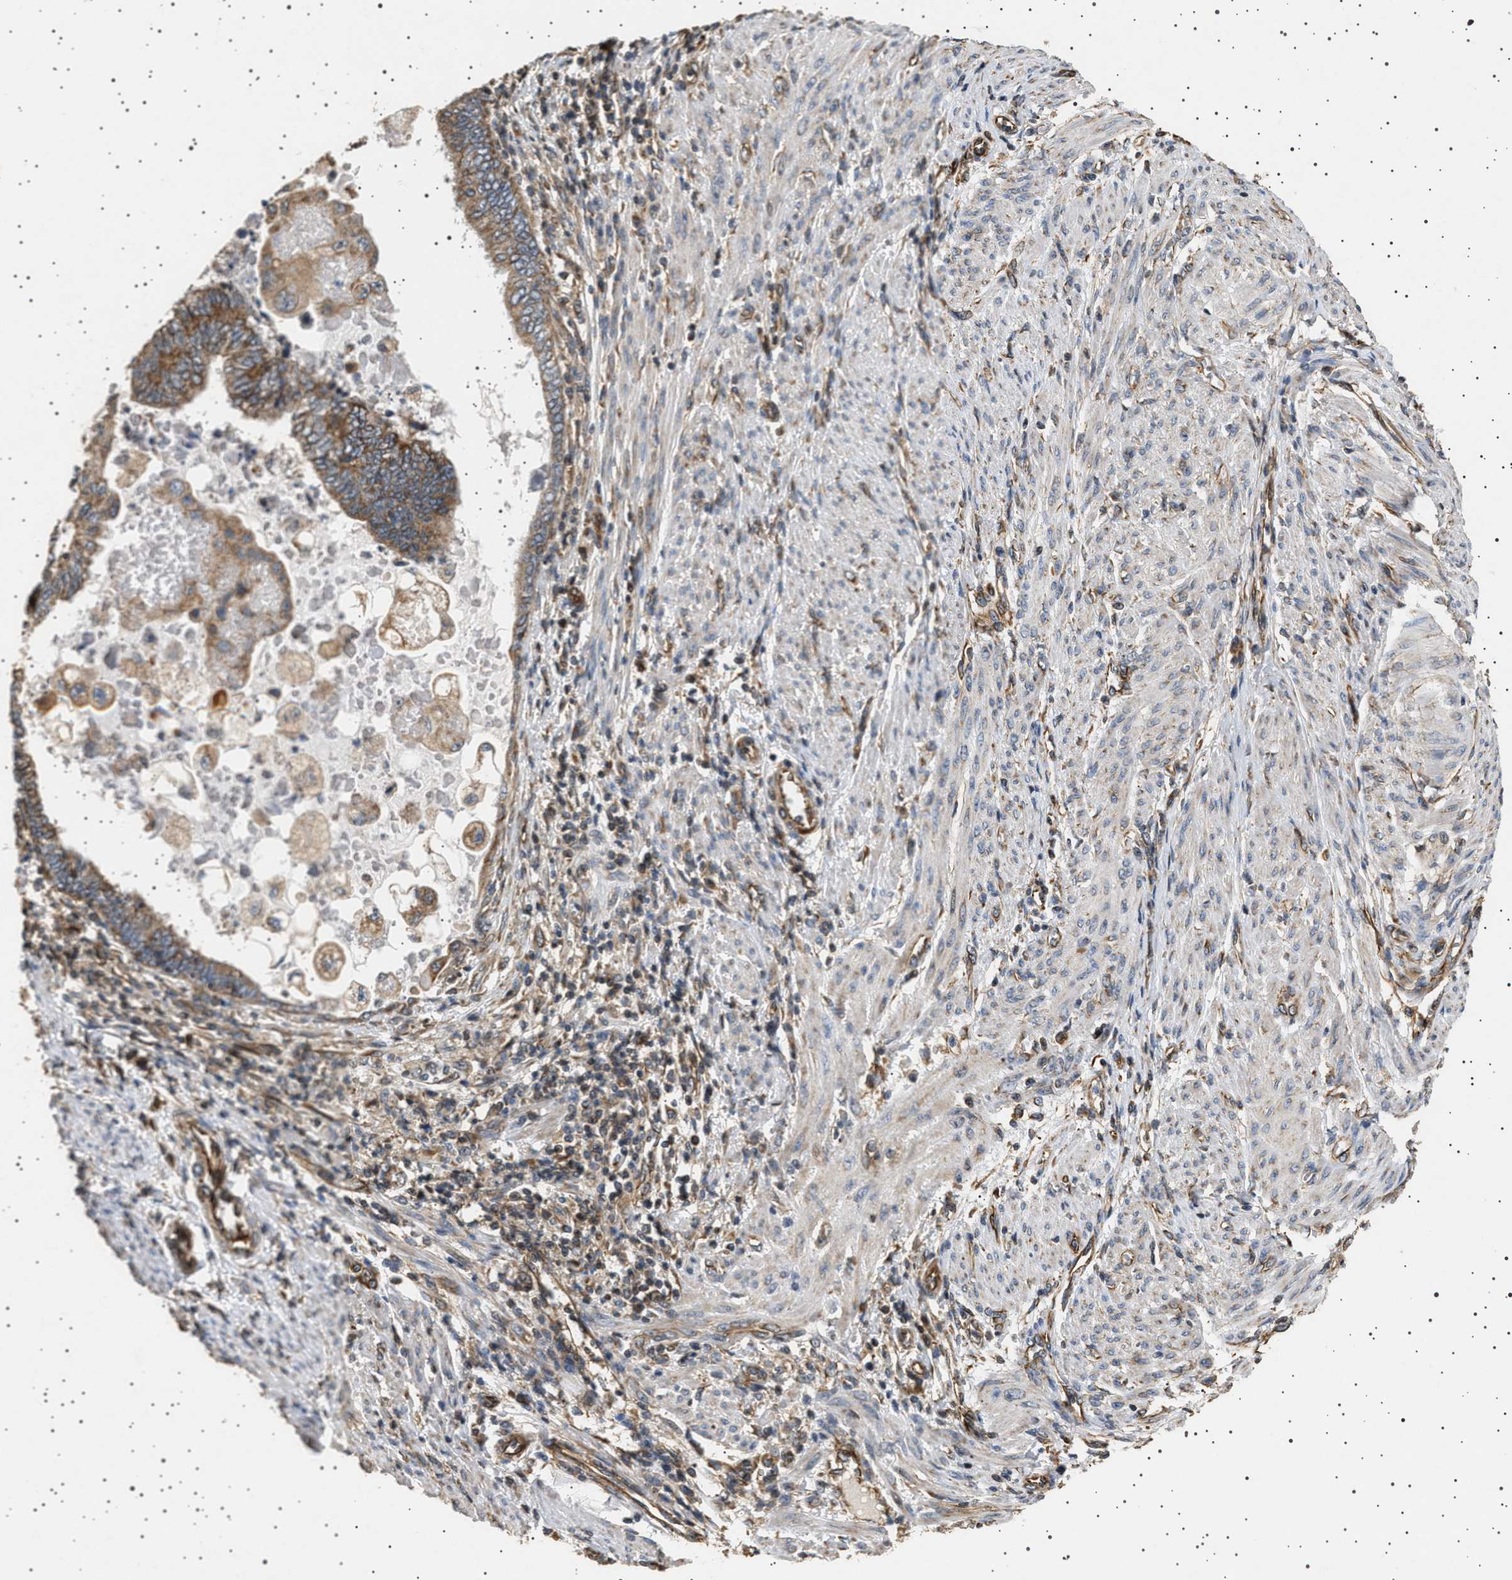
{"staining": {"intensity": "moderate", "quantity": ">75%", "location": "cytoplasmic/membranous"}, "tissue": "endometrial cancer", "cell_type": "Tumor cells", "image_type": "cancer", "snomed": [{"axis": "morphology", "description": "Adenocarcinoma, NOS"}, {"axis": "topography", "description": "Uterus"}, {"axis": "topography", "description": "Endometrium"}], "caption": "High-power microscopy captured an immunohistochemistry photomicrograph of endometrial adenocarcinoma, revealing moderate cytoplasmic/membranous expression in about >75% of tumor cells.", "gene": "TRUB2", "patient": {"sex": "female", "age": 70}}